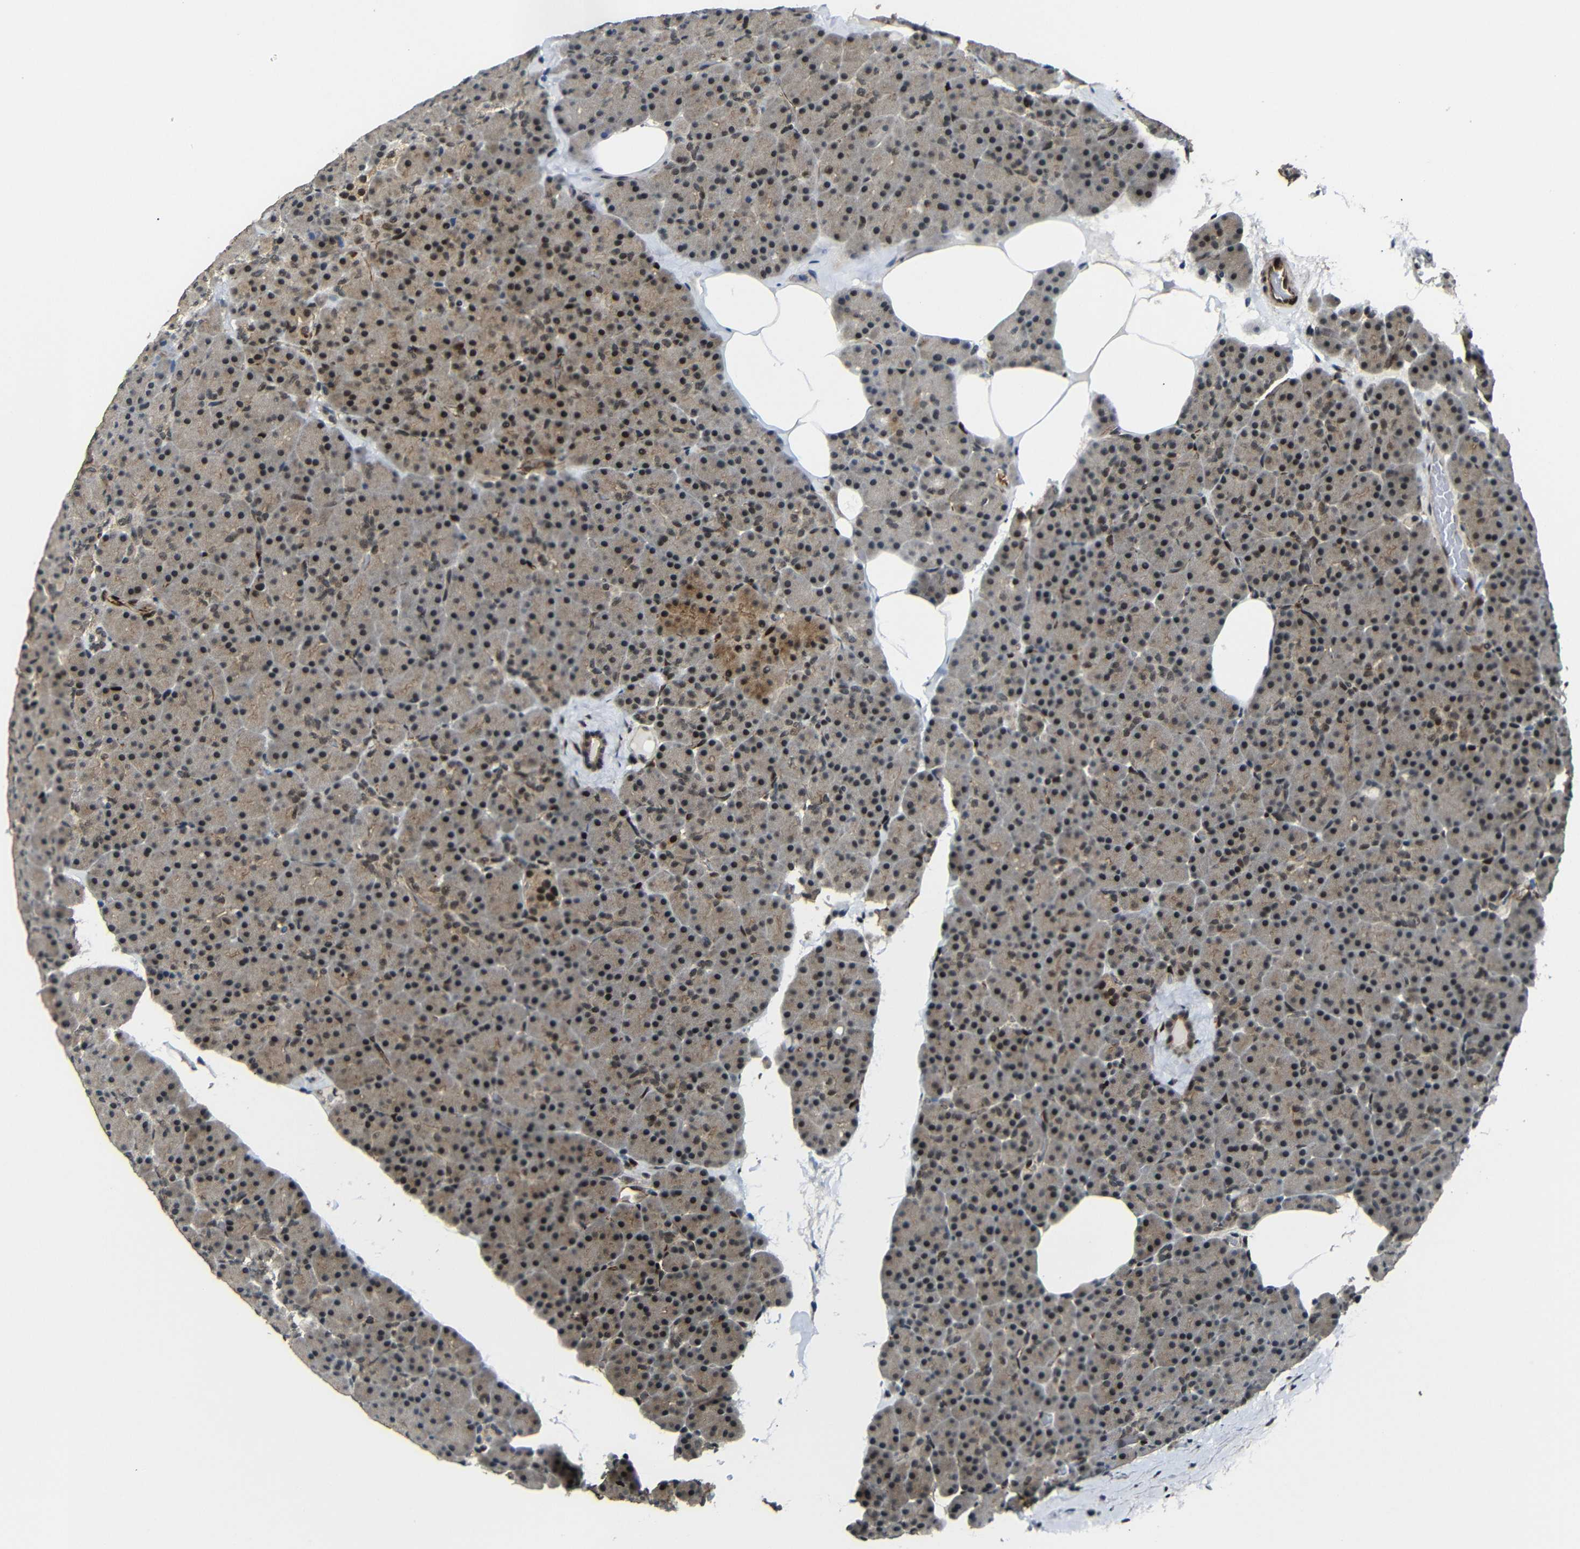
{"staining": {"intensity": "moderate", "quantity": ">75%", "location": "nuclear"}, "tissue": "pancreas", "cell_type": "Exocrine glandular cells", "image_type": "normal", "snomed": [{"axis": "morphology", "description": "Normal tissue, NOS"}, {"axis": "topography", "description": "Pancreas"}], "caption": "High-power microscopy captured an IHC image of unremarkable pancreas, revealing moderate nuclear positivity in approximately >75% of exocrine glandular cells.", "gene": "TBX2", "patient": {"sex": "female", "age": 35}}